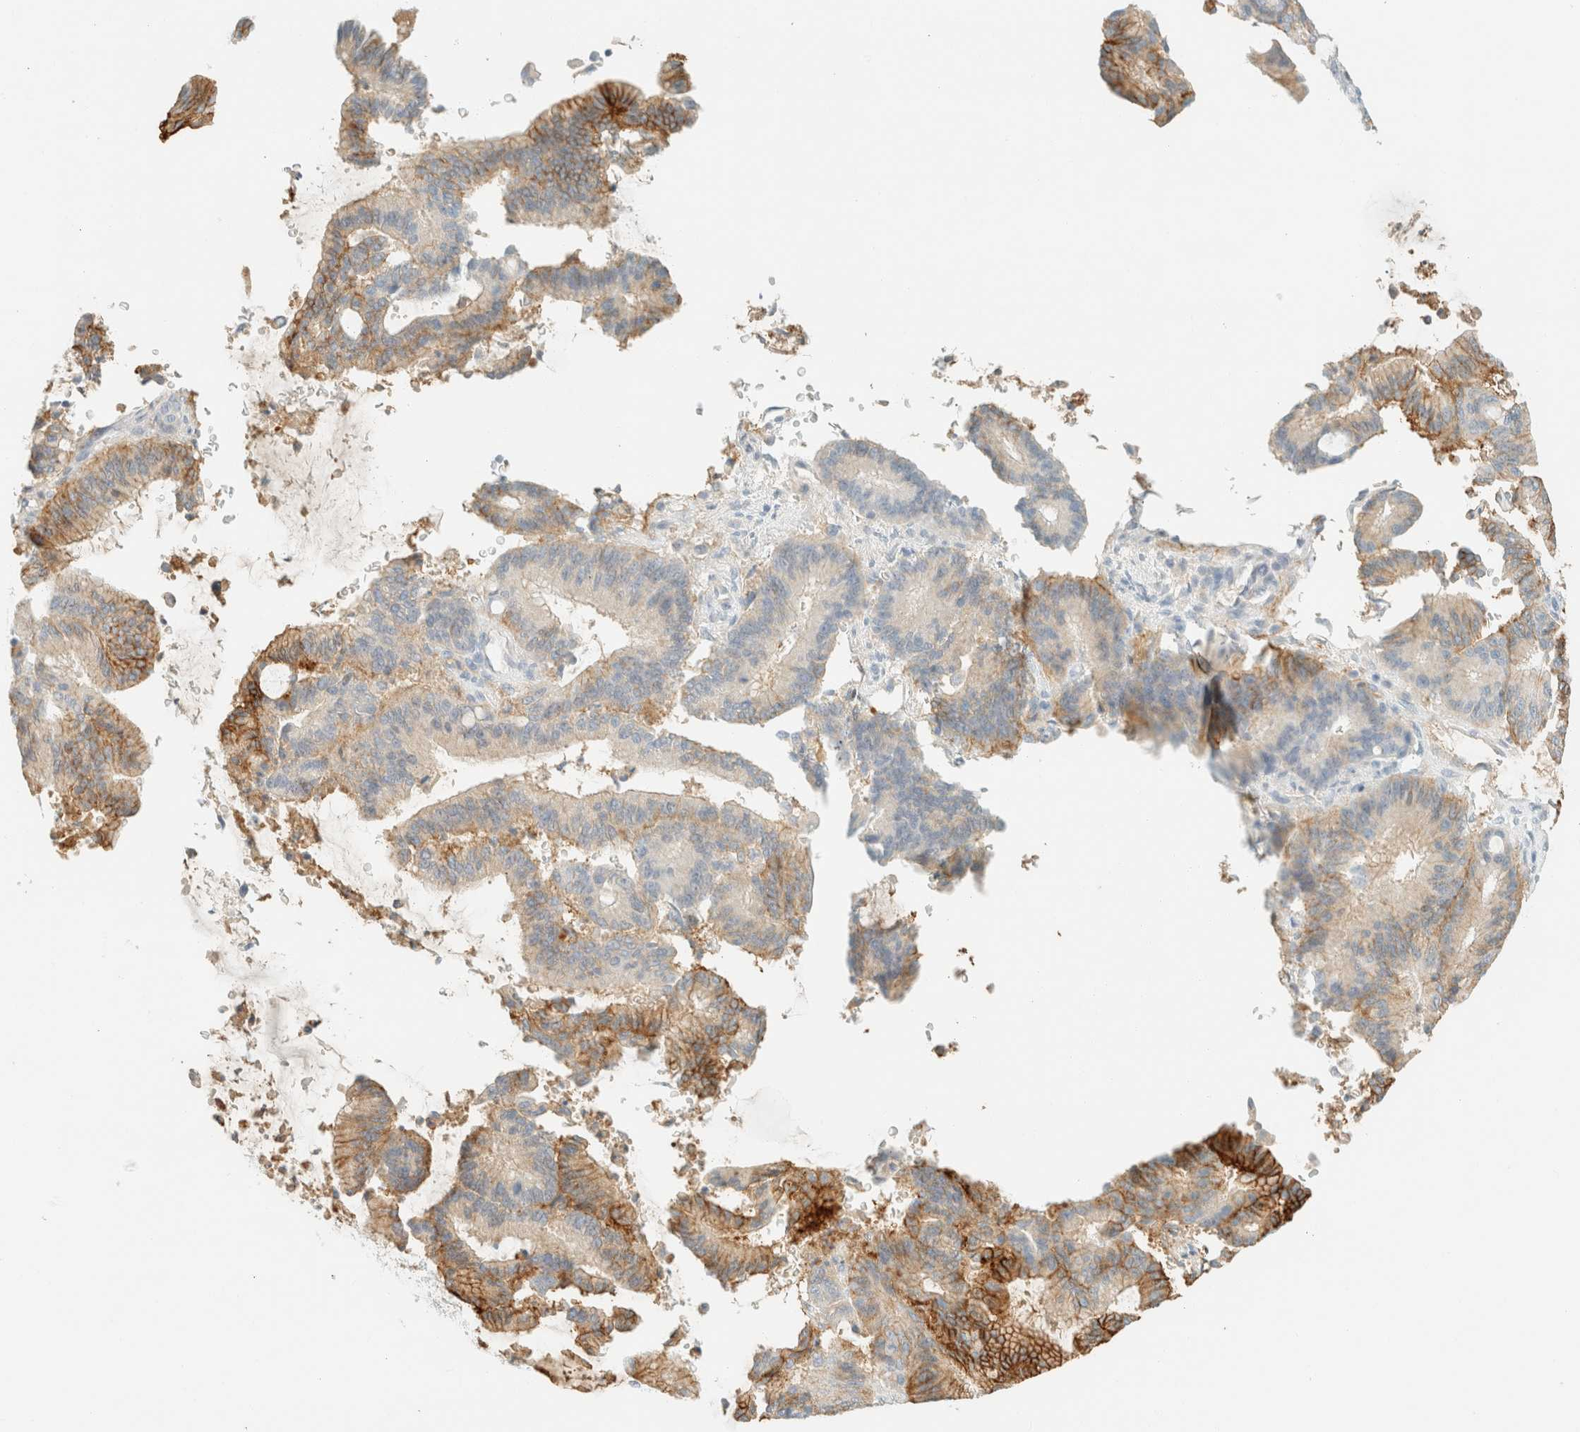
{"staining": {"intensity": "strong", "quantity": "<25%", "location": "cytoplasmic/membranous"}, "tissue": "liver cancer", "cell_type": "Tumor cells", "image_type": "cancer", "snomed": [{"axis": "morphology", "description": "Cholangiocarcinoma"}, {"axis": "topography", "description": "Liver"}], "caption": "Immunohistochemical staining of human liver cholangiocarcinoma exhibits medium levels of strong cytoplasmic/membranous protein staining in about <25% of tumor cells.", "gene": "GPA33", "patient": {"sex": "female", "age": 73}}